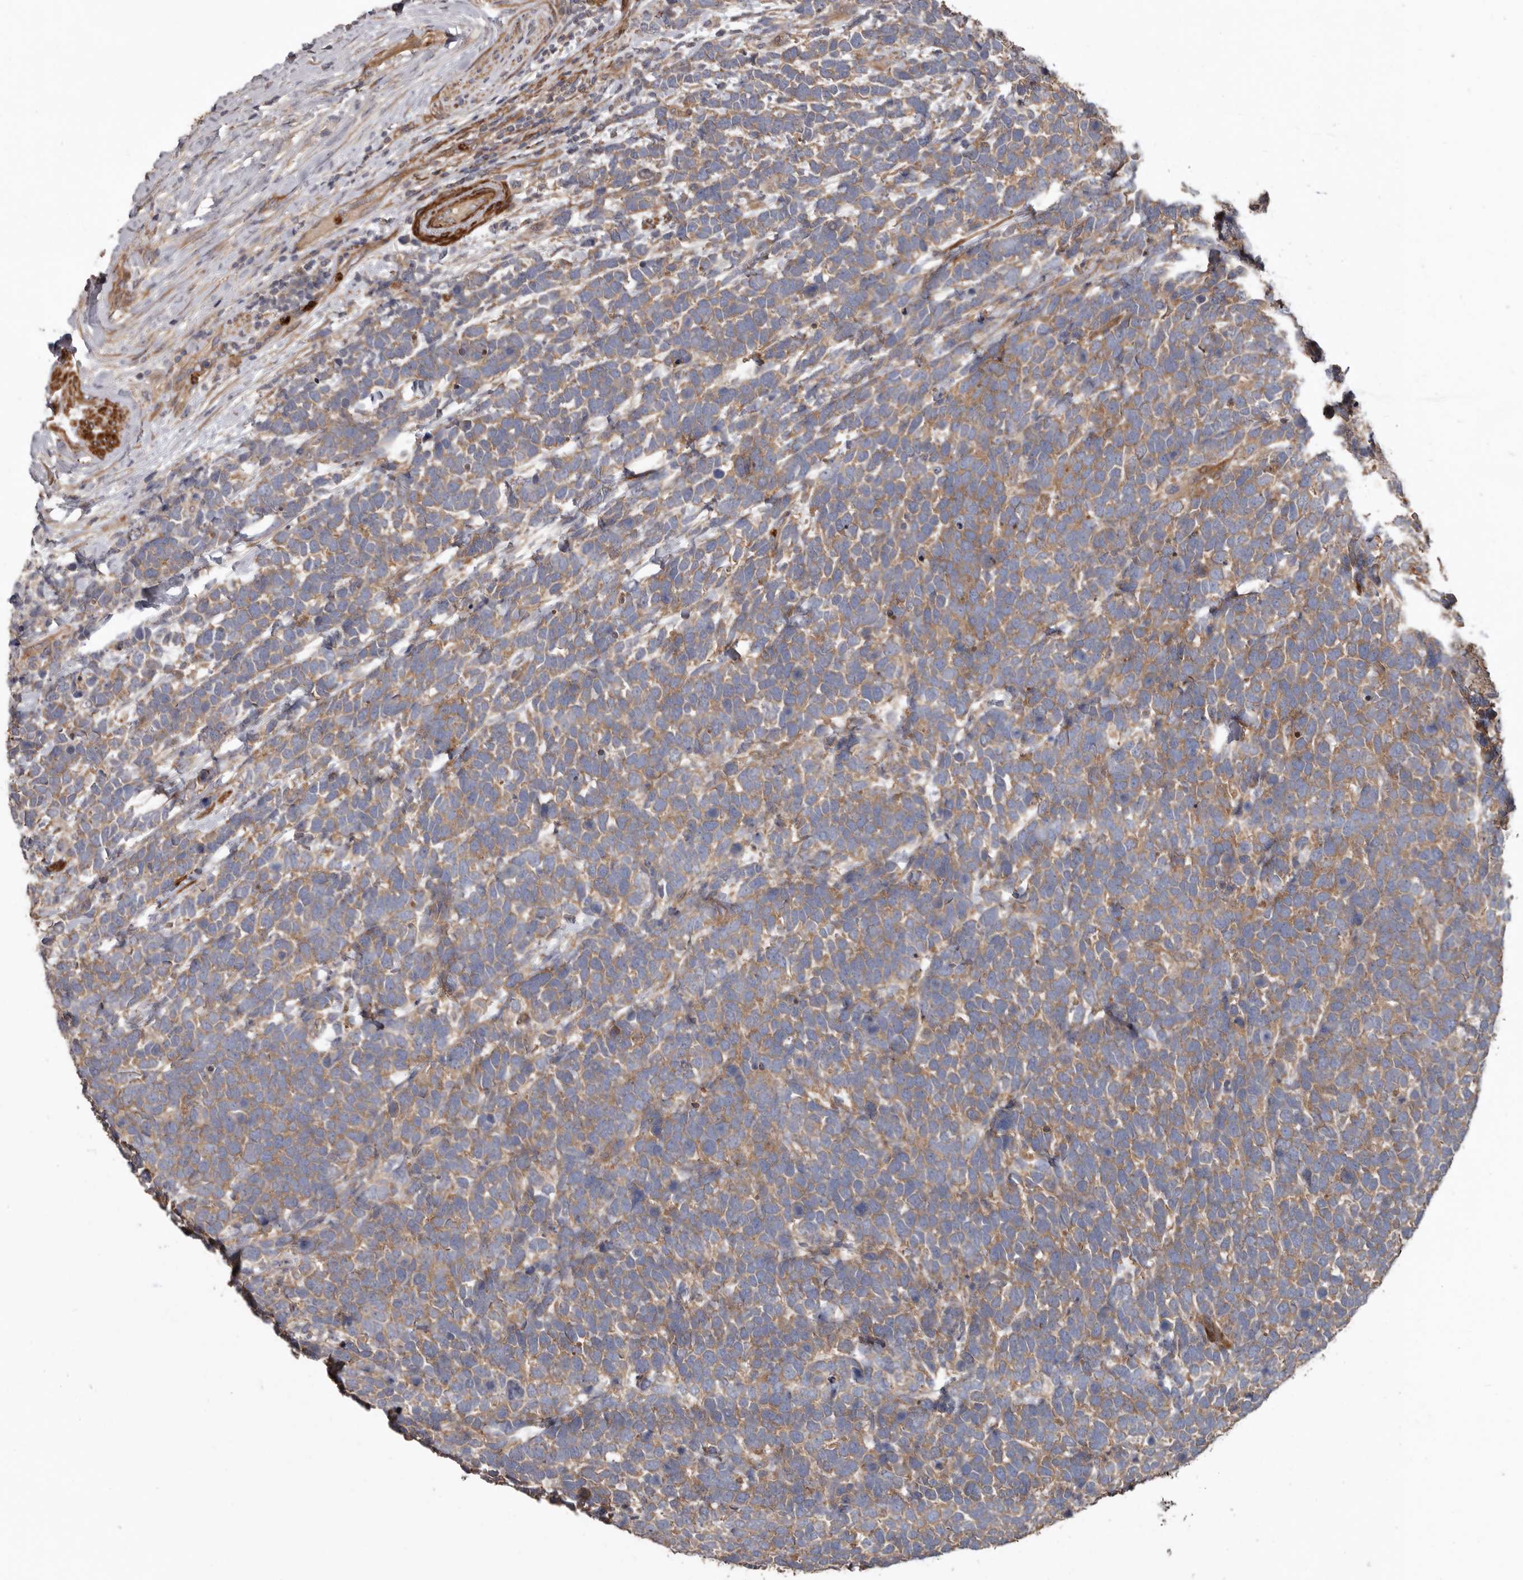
{"staining": {"intensity": "weak", "quantity": ">75%", "location": "cytoplasmic/membranous"}, "tissue": "urothelial cancer", "cell_type": "Tumor cells", "image_type": "cancer", "snomed": [{"axis": "morphology", "description": "Urothelial carcinoma, High grade"}, {"axis": "topography", "description": "Urinary bladder"}], "caption": "A brown stain highlights weak cytoplasmic/membranous staining of a protein in high-grade urothelial carcinoma tumor cells.", "gene": "ARHGEF5", "patient": {"sex": "female", "age": 82}}